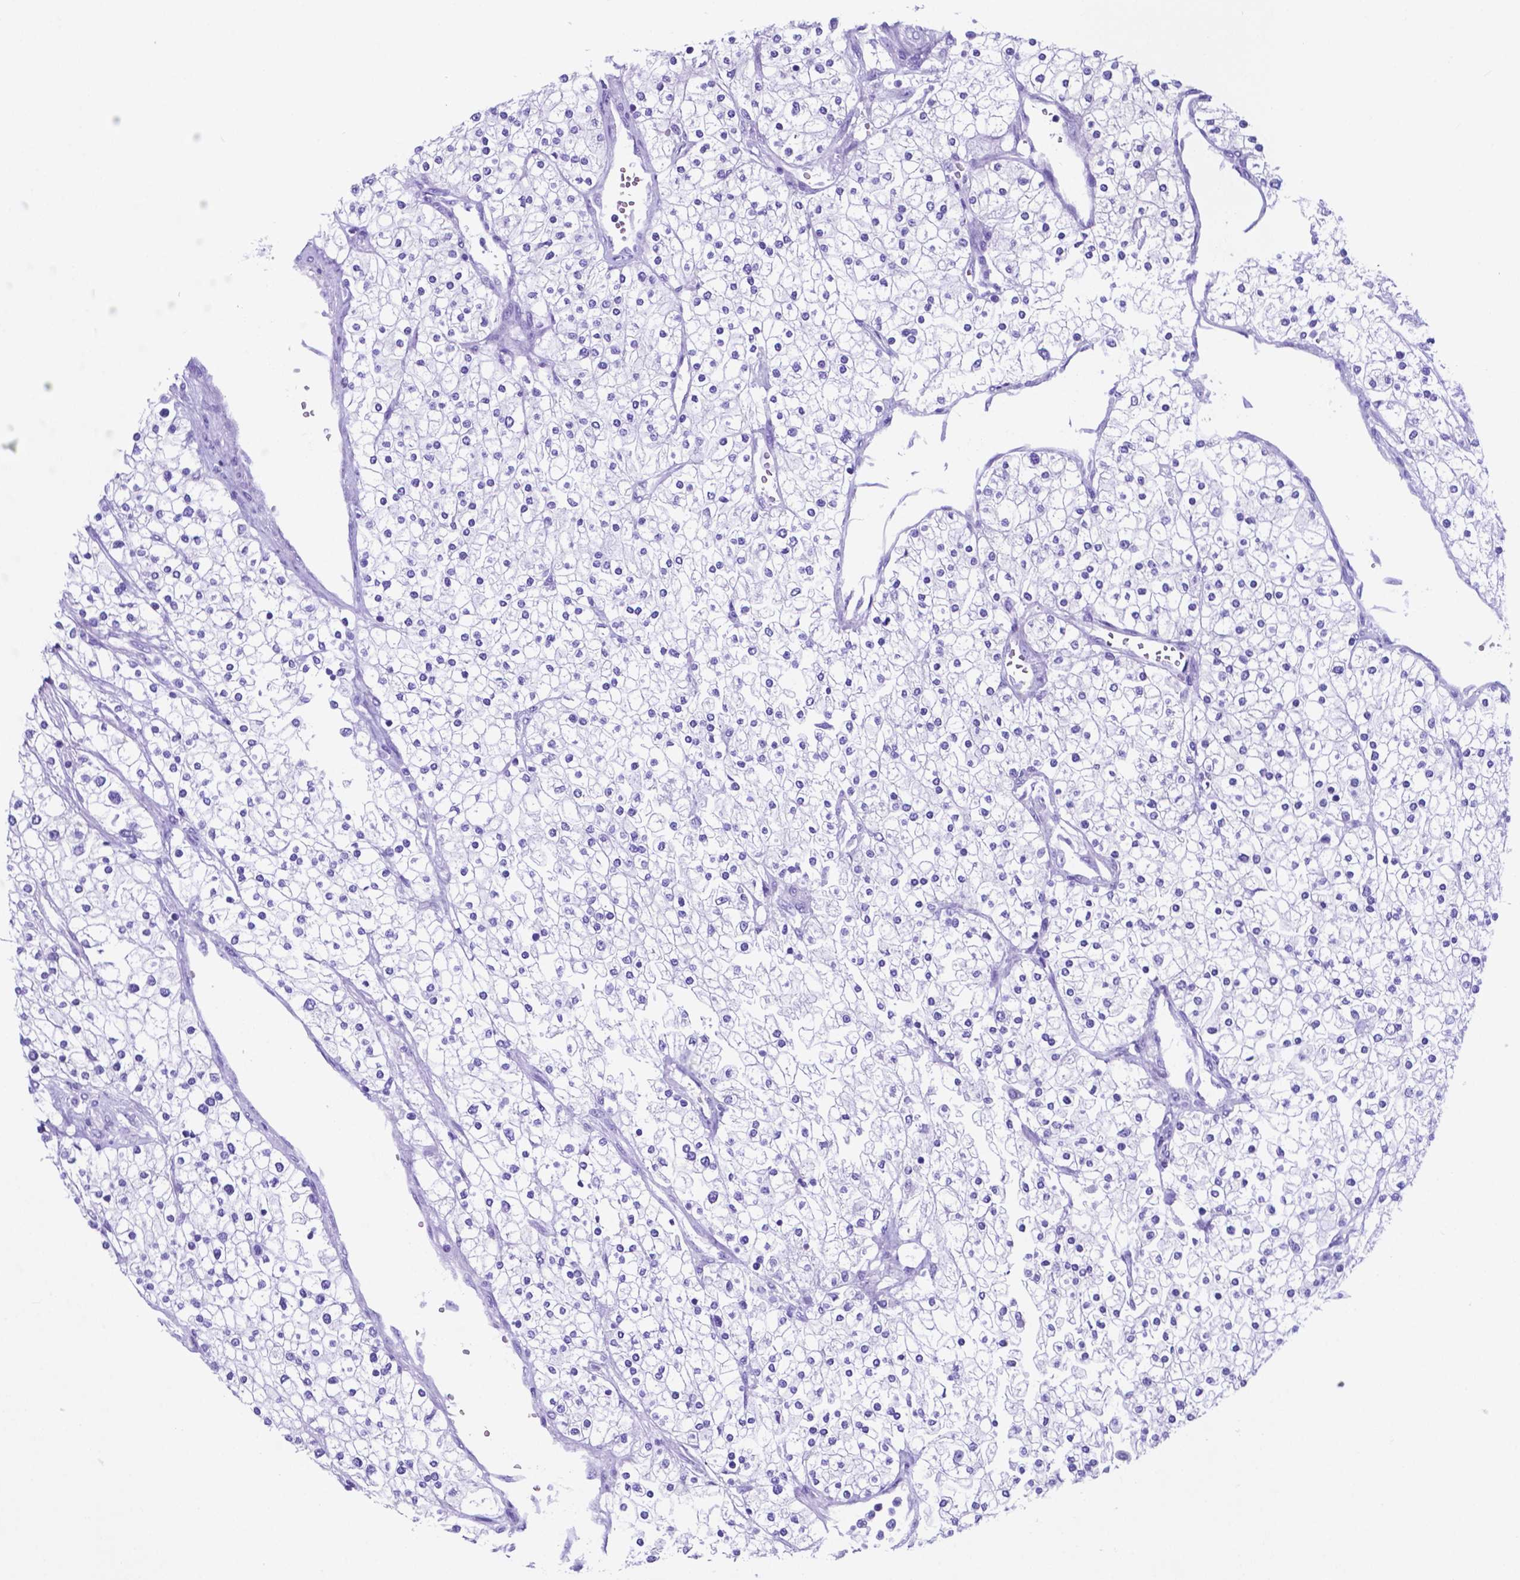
{"staining": {"intensity": "negative", "quantity": "none", "location": "none"}, "tissue": "renal cancer", "cell_type": "Tumor cells", "image_type": "cancer", "snomed": [{"axis": "morphology", "description": "Adenocarcinoma, NOS"}, {"axis": "topography", "description": "Kidney"}], "caption": "IHC of human renal cancer (adenocarcinoma) displays no positivity in tumor cells. (Stains: DAB (3,3'-diaminobenzidine) IHC with hematoxylin counter stain, Microscopy: brightfield microscopy at high magnification).", "gene": "DNAAF8", "patient": {"sex": "male", "age": 80}}